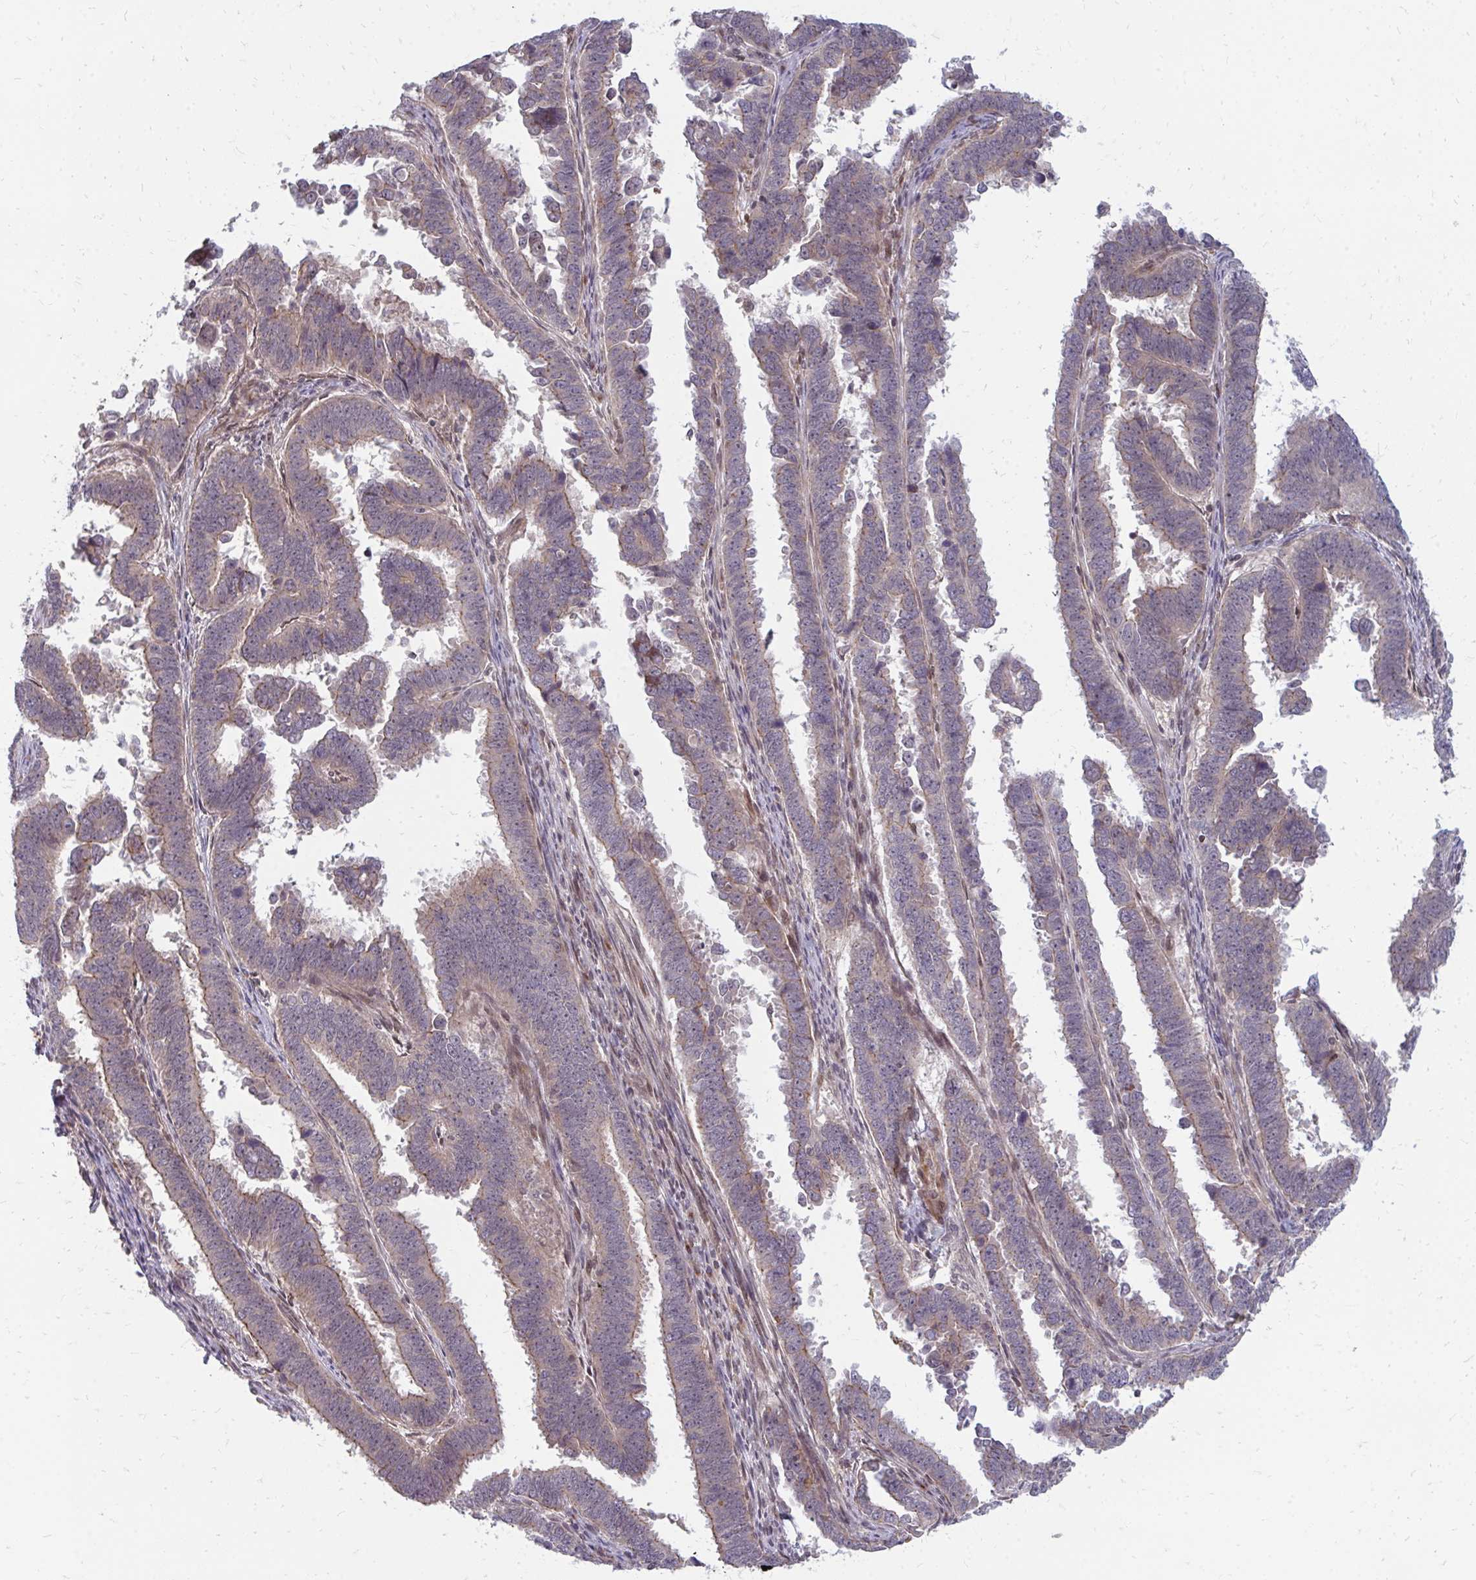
{"staining": {"intensity": "negative", "quantity": "none", "location": "none"}, "tissue": "endometrial cancer", "cell_type": "Tumor cells", "image_type": "cancer", "snomed": [{"axis": "morphology", "description": "Adenocarcinoma, NOS"}, {"axis": "topography", "description": "Endometrium"}], "caption": "Immunohistochemistry histopathology image of endometrial cancer stained for a protein (brown), which exhibits no positivity in tumor cells.", "gene": "ZNF285", "patient": {"sex": "female", "age": 75}}